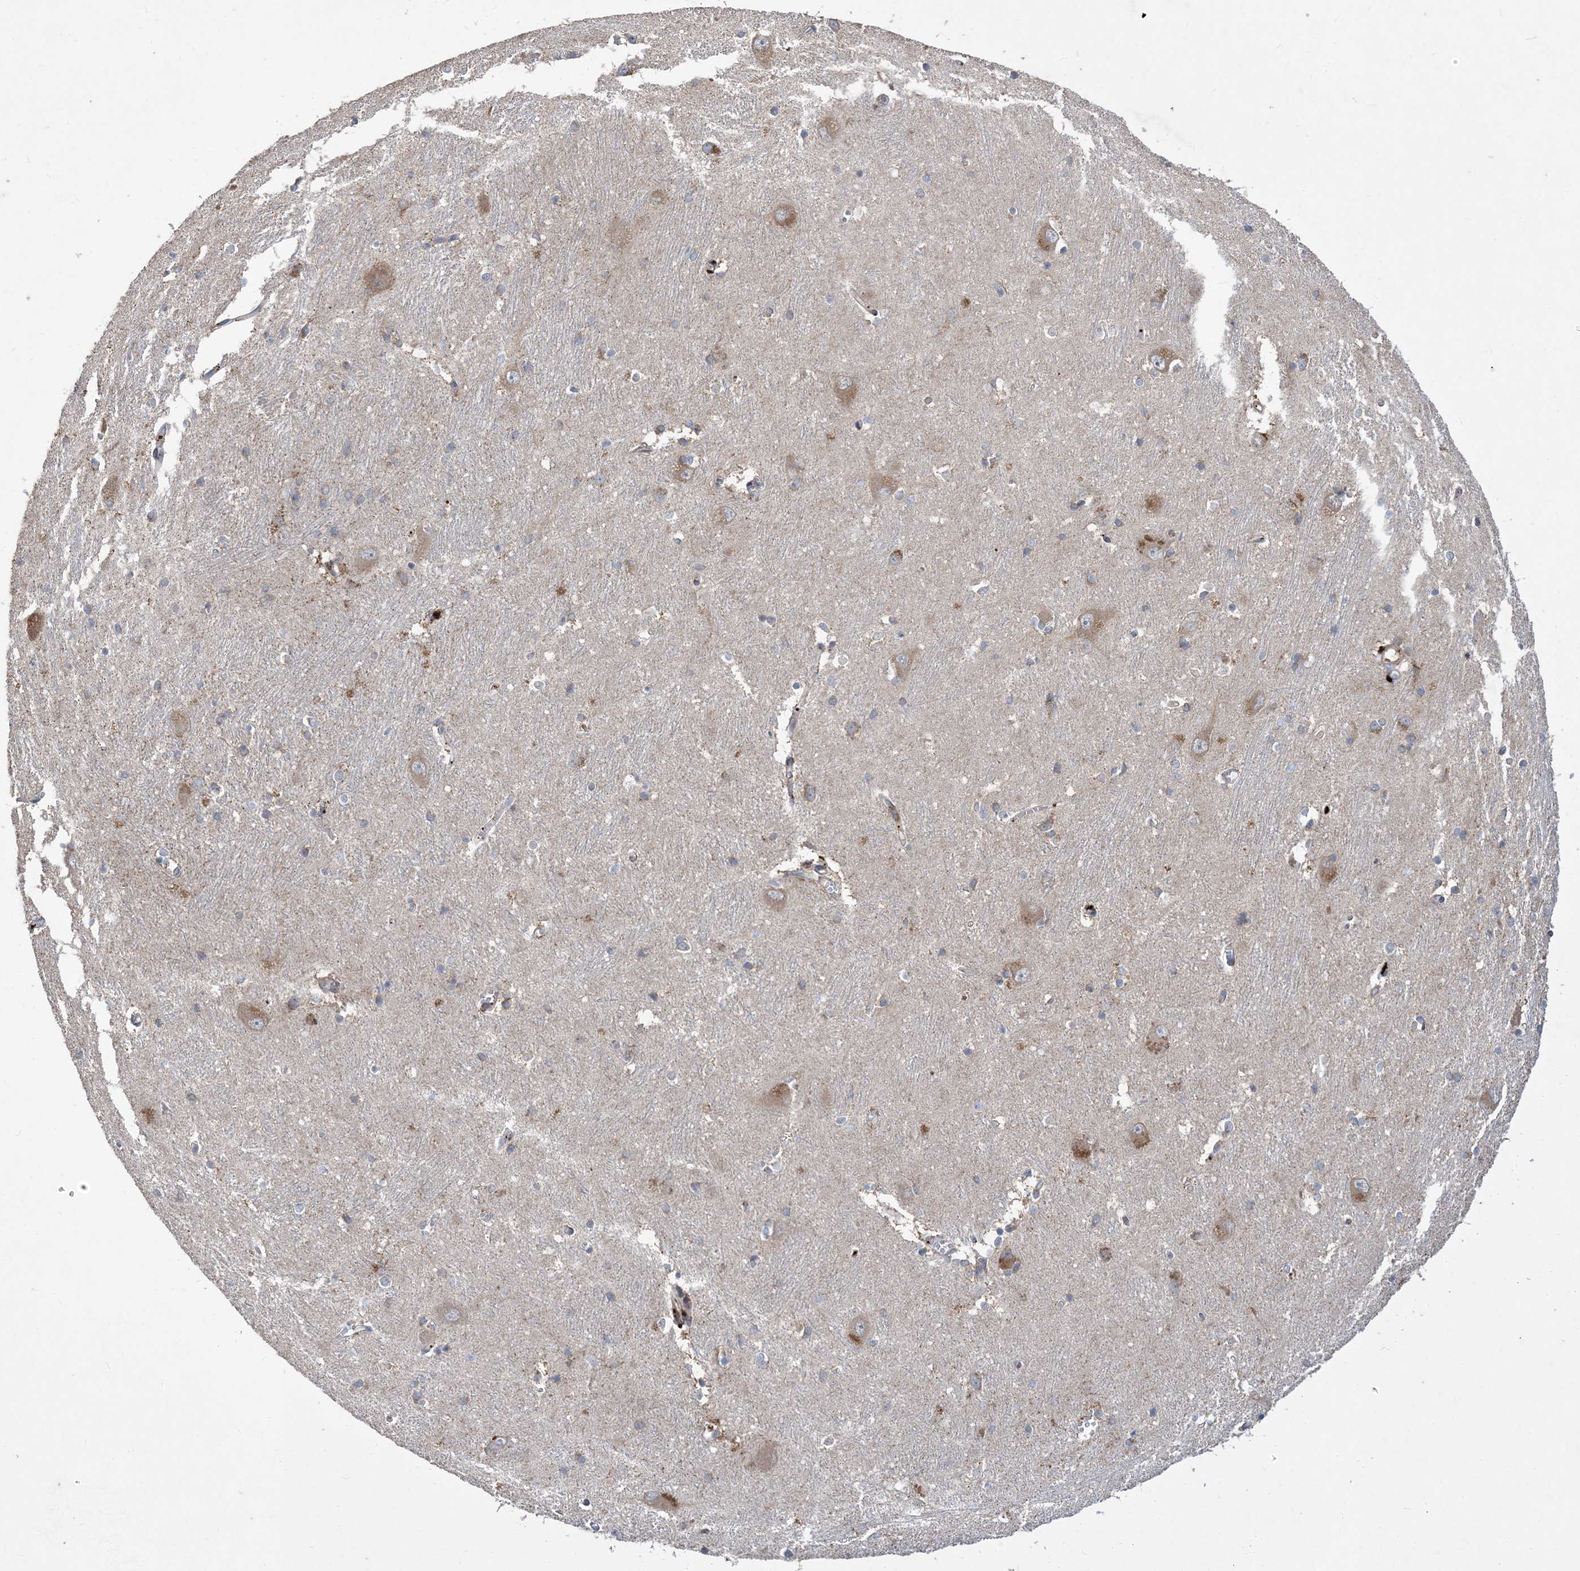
{"staining": {"intensity": "weak", "quantity": "<25%", "location": "cytoplasmic/membranous"}, "tissue": "caudate", "cell_type": "Glial cells", "image_type": "normal", "snomed": [{"axis": "morphology", "description": "Normal tissue, NOS"}, {"axis": "topography", "description": "Lateral ventricle wall"}], "caption": "High magnification brightfield microscopy of unremarkable caudate stained with DAB (3,3'-diaminobenzidine) (brown) and counterstained with hematoxylin (blue): glial cells show no significant expression. The staining is performed using DAB (3,3'-diaminobenzidine) brown chromogen with nuclei counter-stained in using hematoxylin.", "gene": "MASP2", "patient": {"sex": "male", "age": 37}}